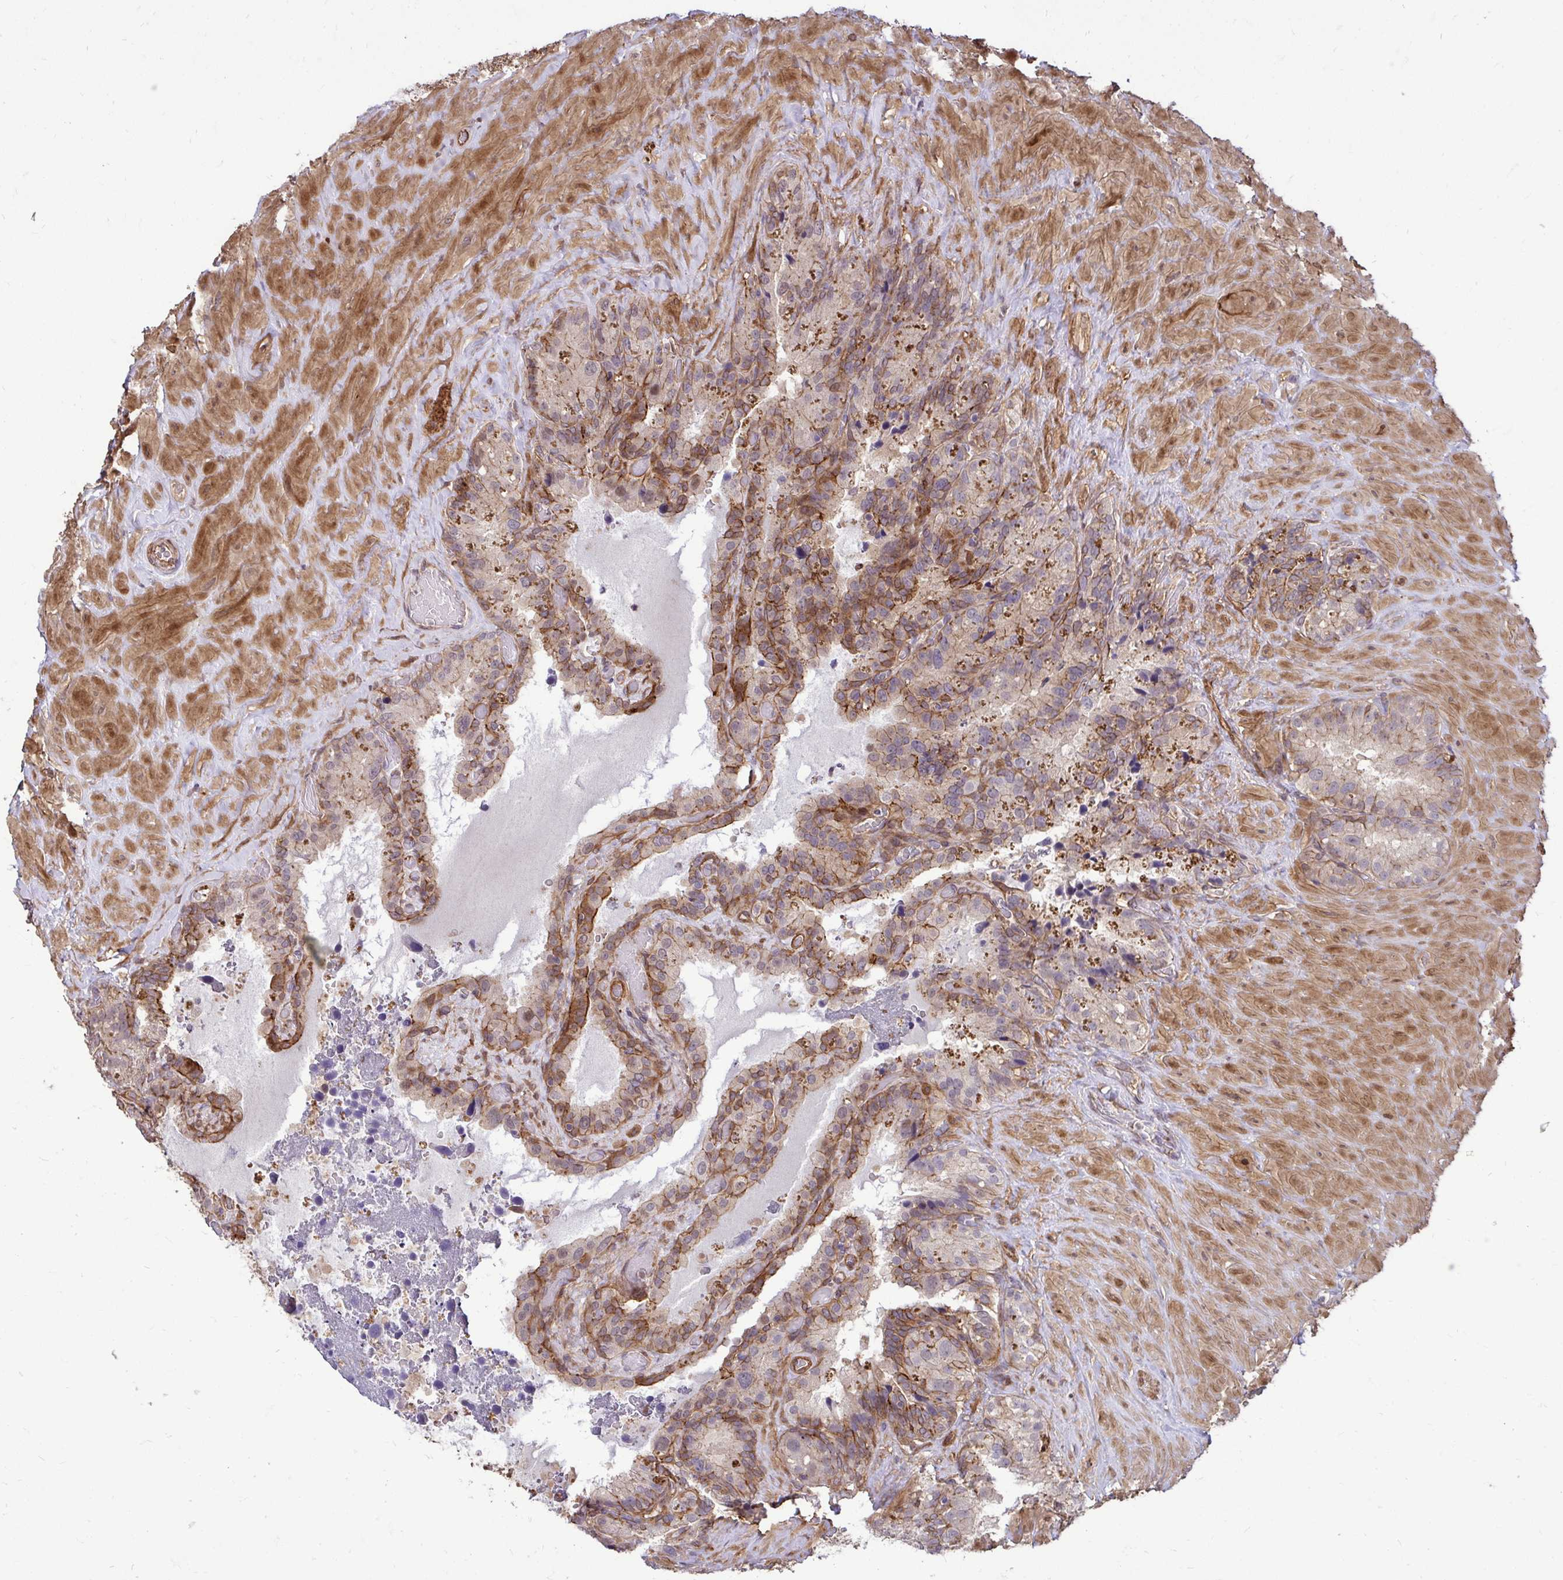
{"staining": {"intensity": "strong", "quantity": "25%-75%", "location": "cytoplasmic/membranous"}, "tissue": "seminal vesicle", "cell_type": "Glandular cells", "image_type": "normal", "snomed": [{"axis": "morphology", "description": "Normal tissue, NOS"}, {"axis": "topography", "description": "Seminal veicle"}], "caption": "Protein staining of normal seminal vesicle displays strong cytoplasmic/membranous expression in approximately 25%-75% of glandular cells. Using DAB (brown) and hematoxylin (blue) stains, captured at high magnification using brightfield microscopy.", "gene": "TRIP6", "patient": {"sex": "male", "age": 60}}